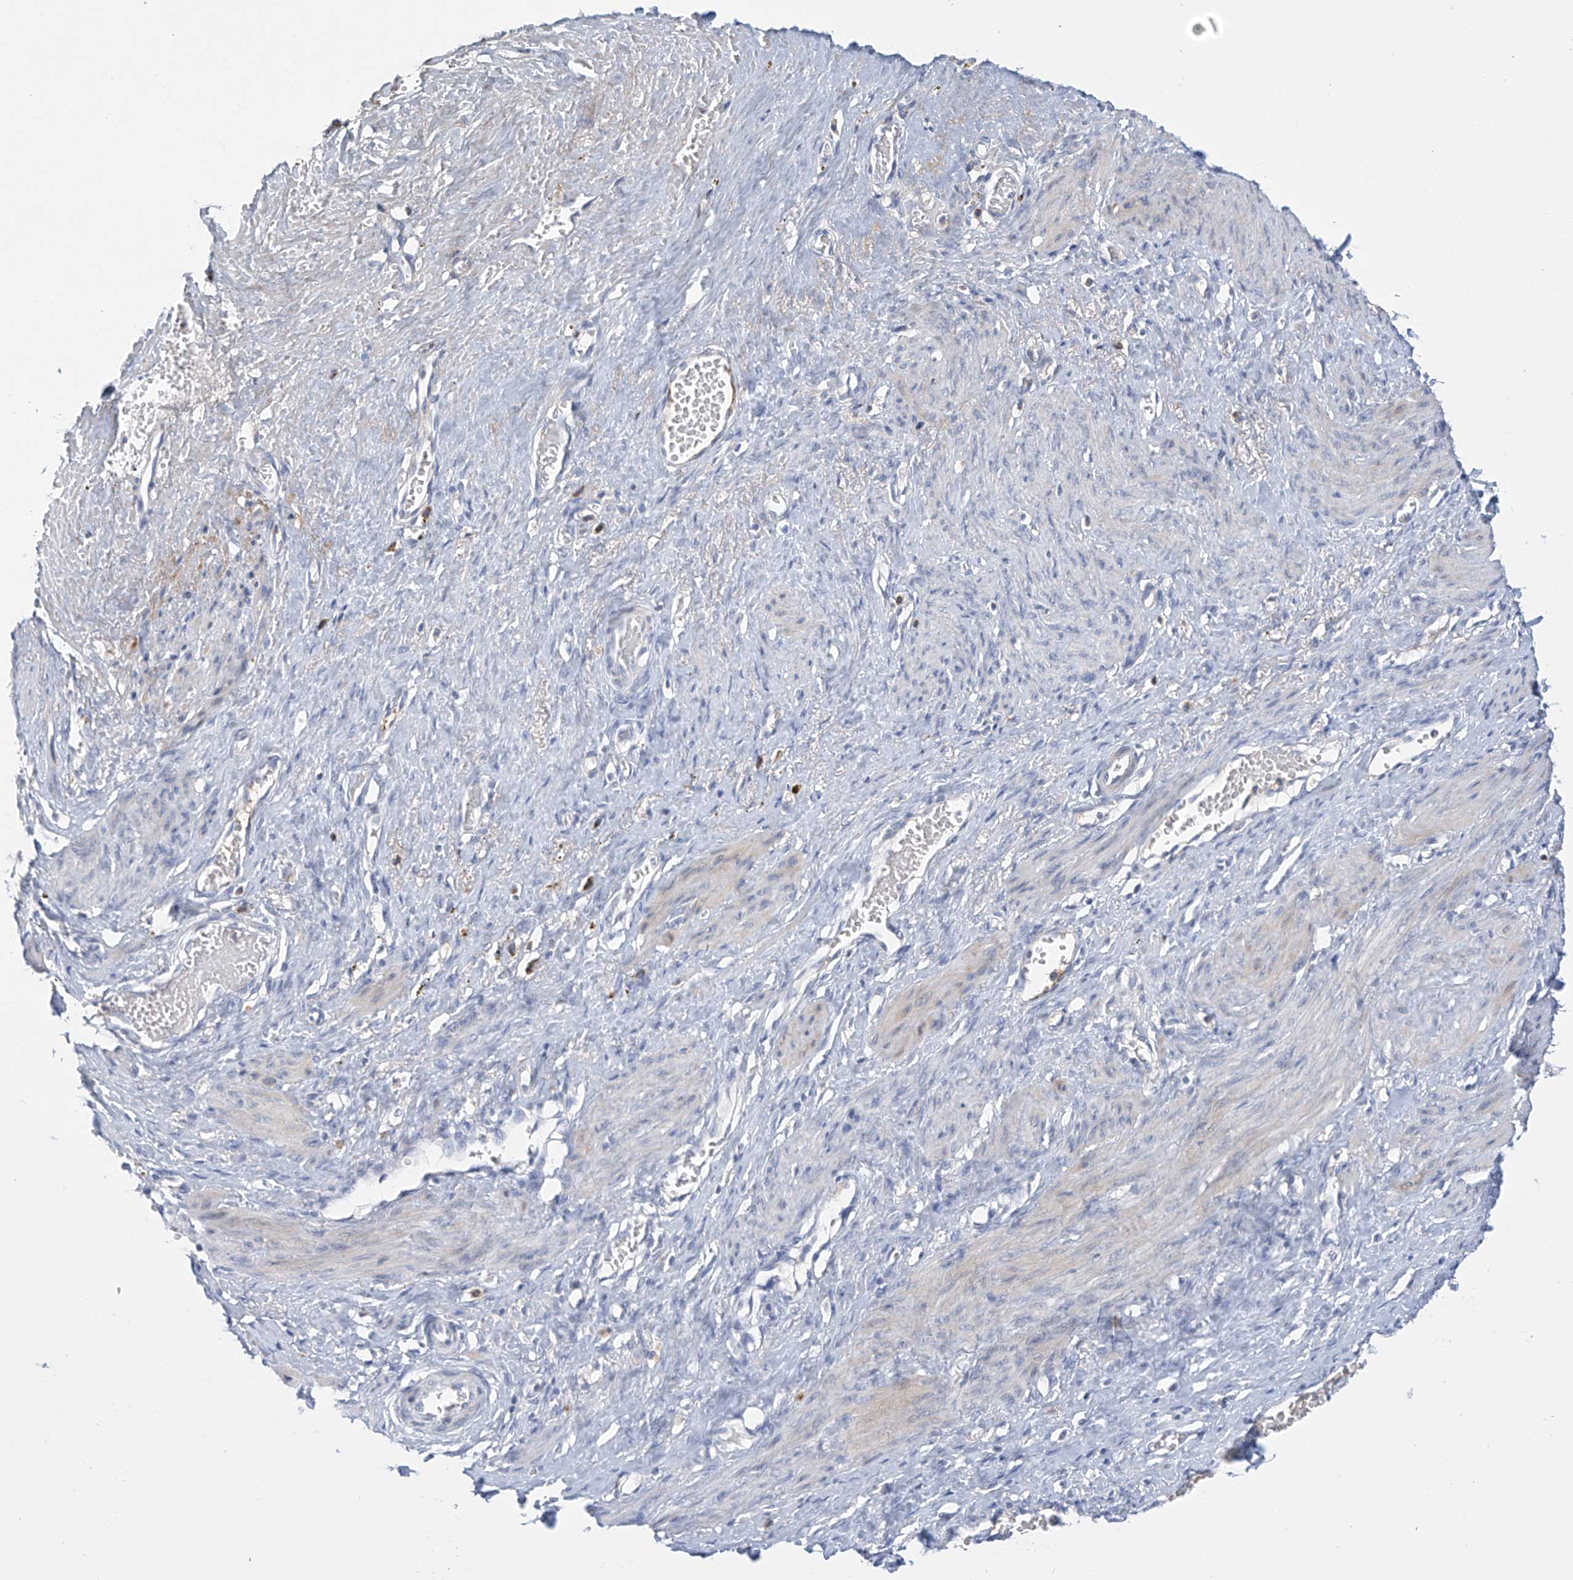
{"staining": {"intensity": "moderate", "quantity": "<25%", "location": "cytoplasmic/membranous"}, "tissue": "smooth muscle", "cell_type": "Smooth muscle cells", "image_type": "normal", "snomed": [{"axis": "morphology", "description": "Normal tissue, NOS"}, {"axis": "topography", "description": "Endometrium"}], "caption": "This photomicrograph displays unremarkable smooth muscle stained with IHC to label a protein in brown. The cytoplasmic/membranous of smooth muscle cells show moderate positivity for the protein. Nuclei are counter-stained blue.", "gene": "SLCO4A1", "patient": {"sex": "female", "age": 33}}